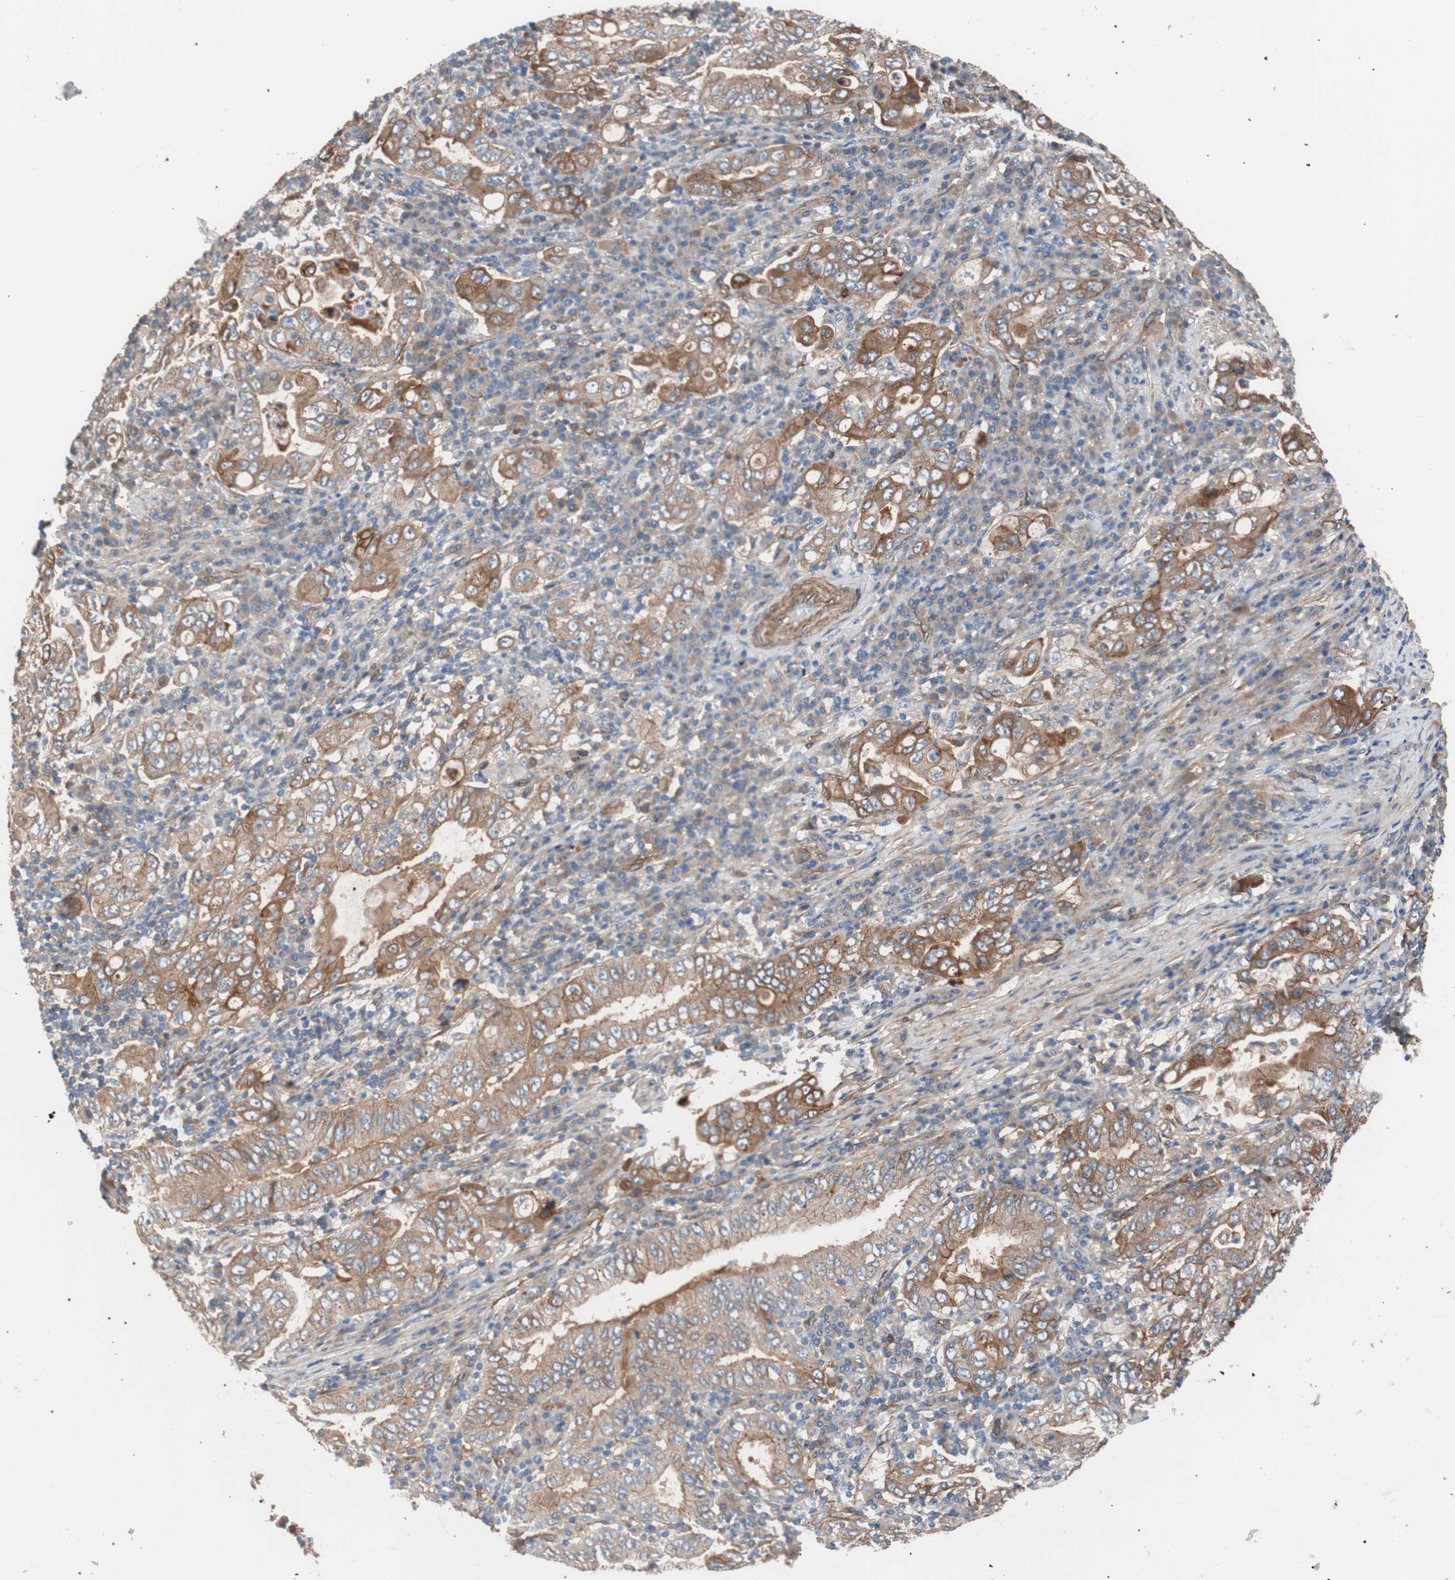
{"staining": {"intensity": "weak", "quantity": ">75%", "location": "cytoplasmic/membranous"}, "tissue": "stomach cancer", "cell_type": "Tumor cells", "image_type": "cancer", "snomed": [{"axis": "morphology", "description": "Normal tissue, NOS"}, {"axis": "morphology", "description": "Adenocarcinoma, NOS"}, {"axis": "topography", "description": "Esophagus"}, {"axis": "topography", "description": "Stomach, upper"}, {"axis": "topography", "description": "Peripheral nerve tissue"}], "caption": "Stomach cancer stained with a protein marker demonstrates weak staining in tumor cells.", "gene": "SPINT1", "patient": {"sex": "male", "age": 62}}